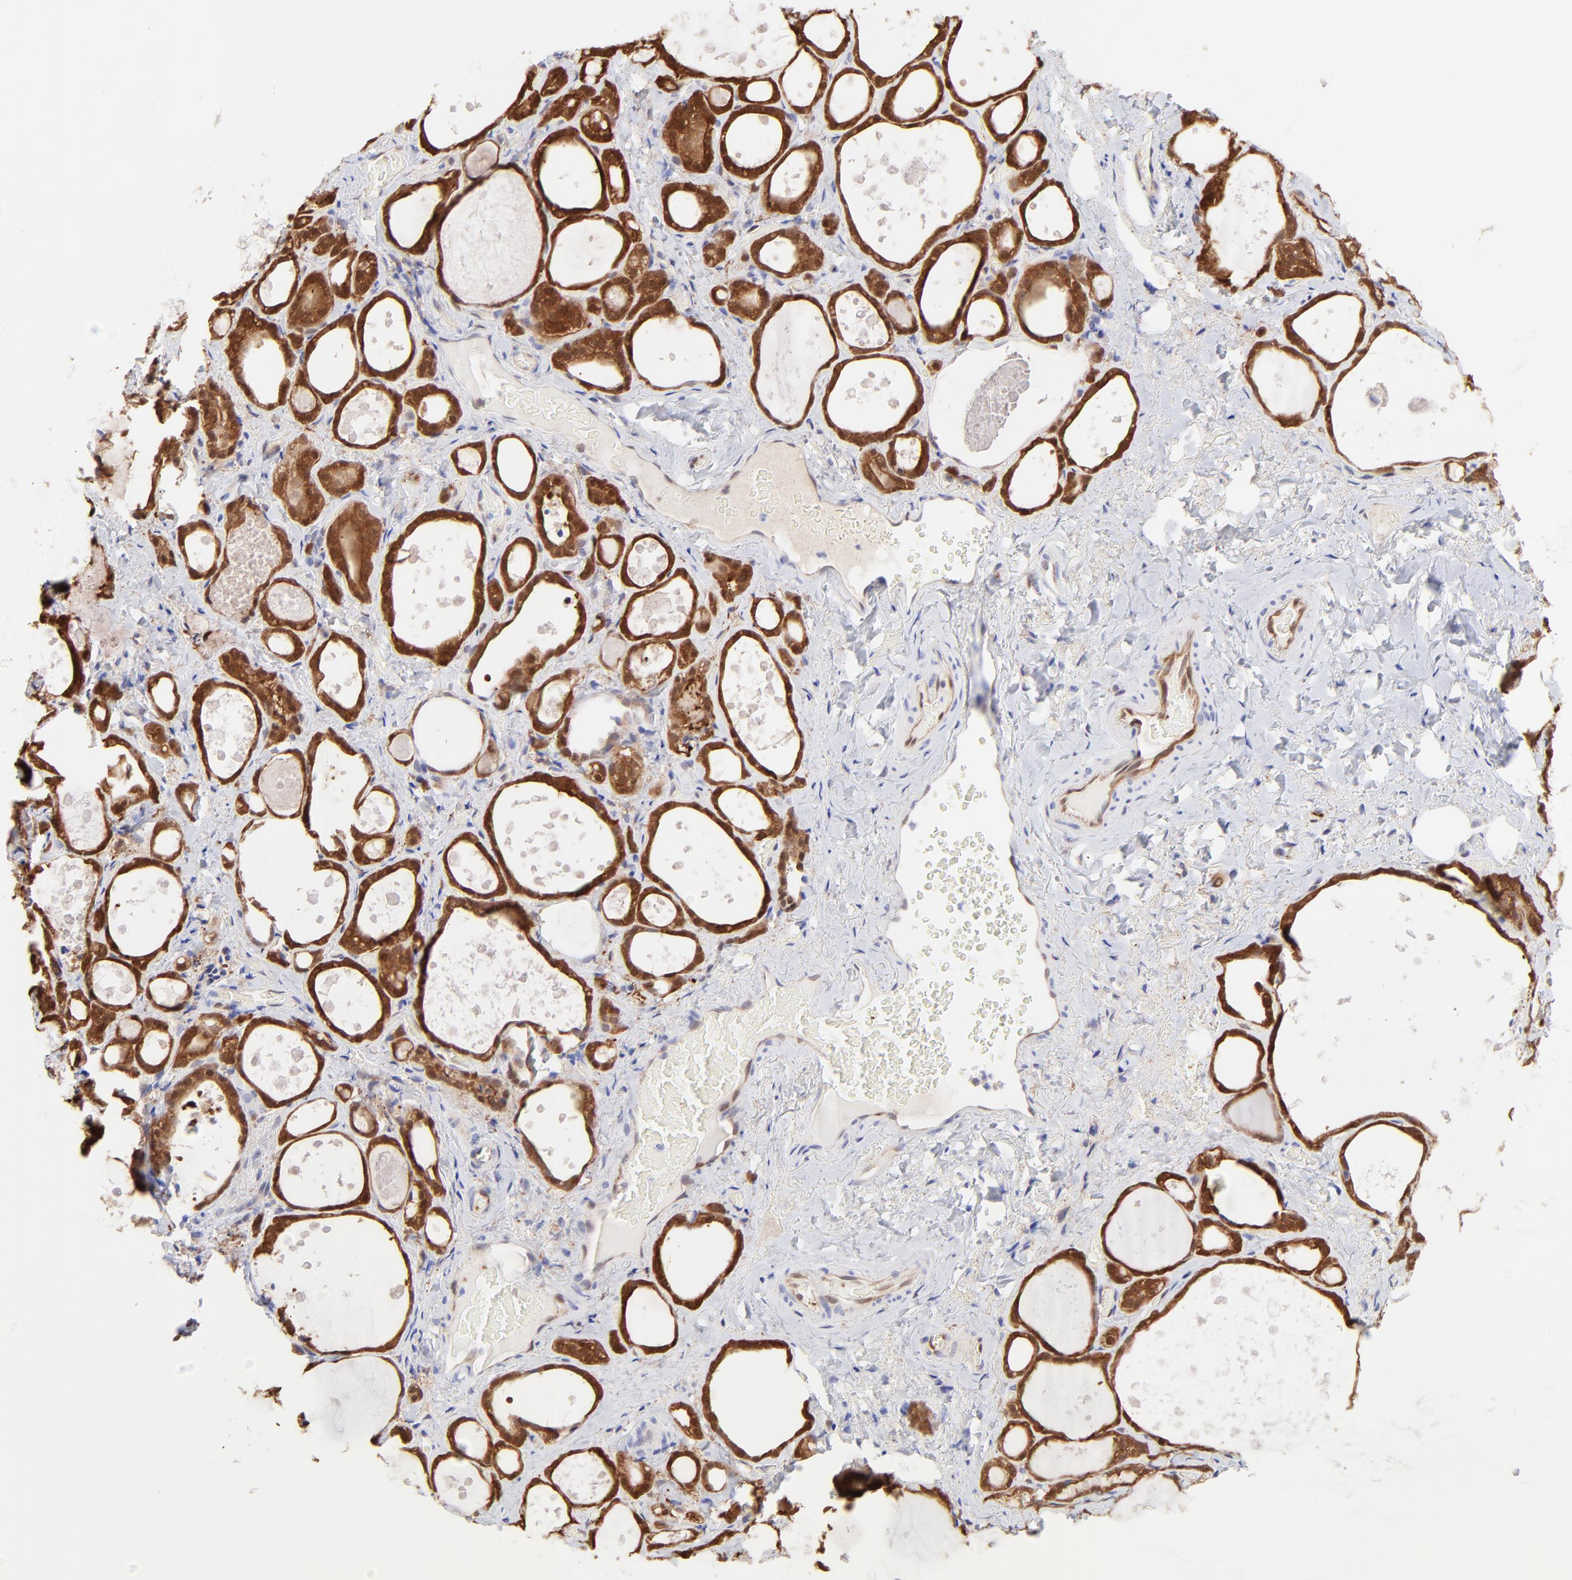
{"staining": {"intensity": "strong", "quantity": ">75%", "location": "cytoplasmic/membranous"}, "tissue": "thyroid gland", "cell_type": "Glandular cells", "image_type": "normal", "snomed": [{"axis": "morphology", "description": "Normal tissue, NOS"}, {"axis": "topography", "description": "Thyroid gland"}], "caption": "Thyroid gland stained with DAB immunohistochemistry (IHC) displays high levels of strong cytoplasmic/membranous positivity in about >75% of glandular cells.", "gene": "HYAL1", "patient": {"sex": "female", "age": 75}}